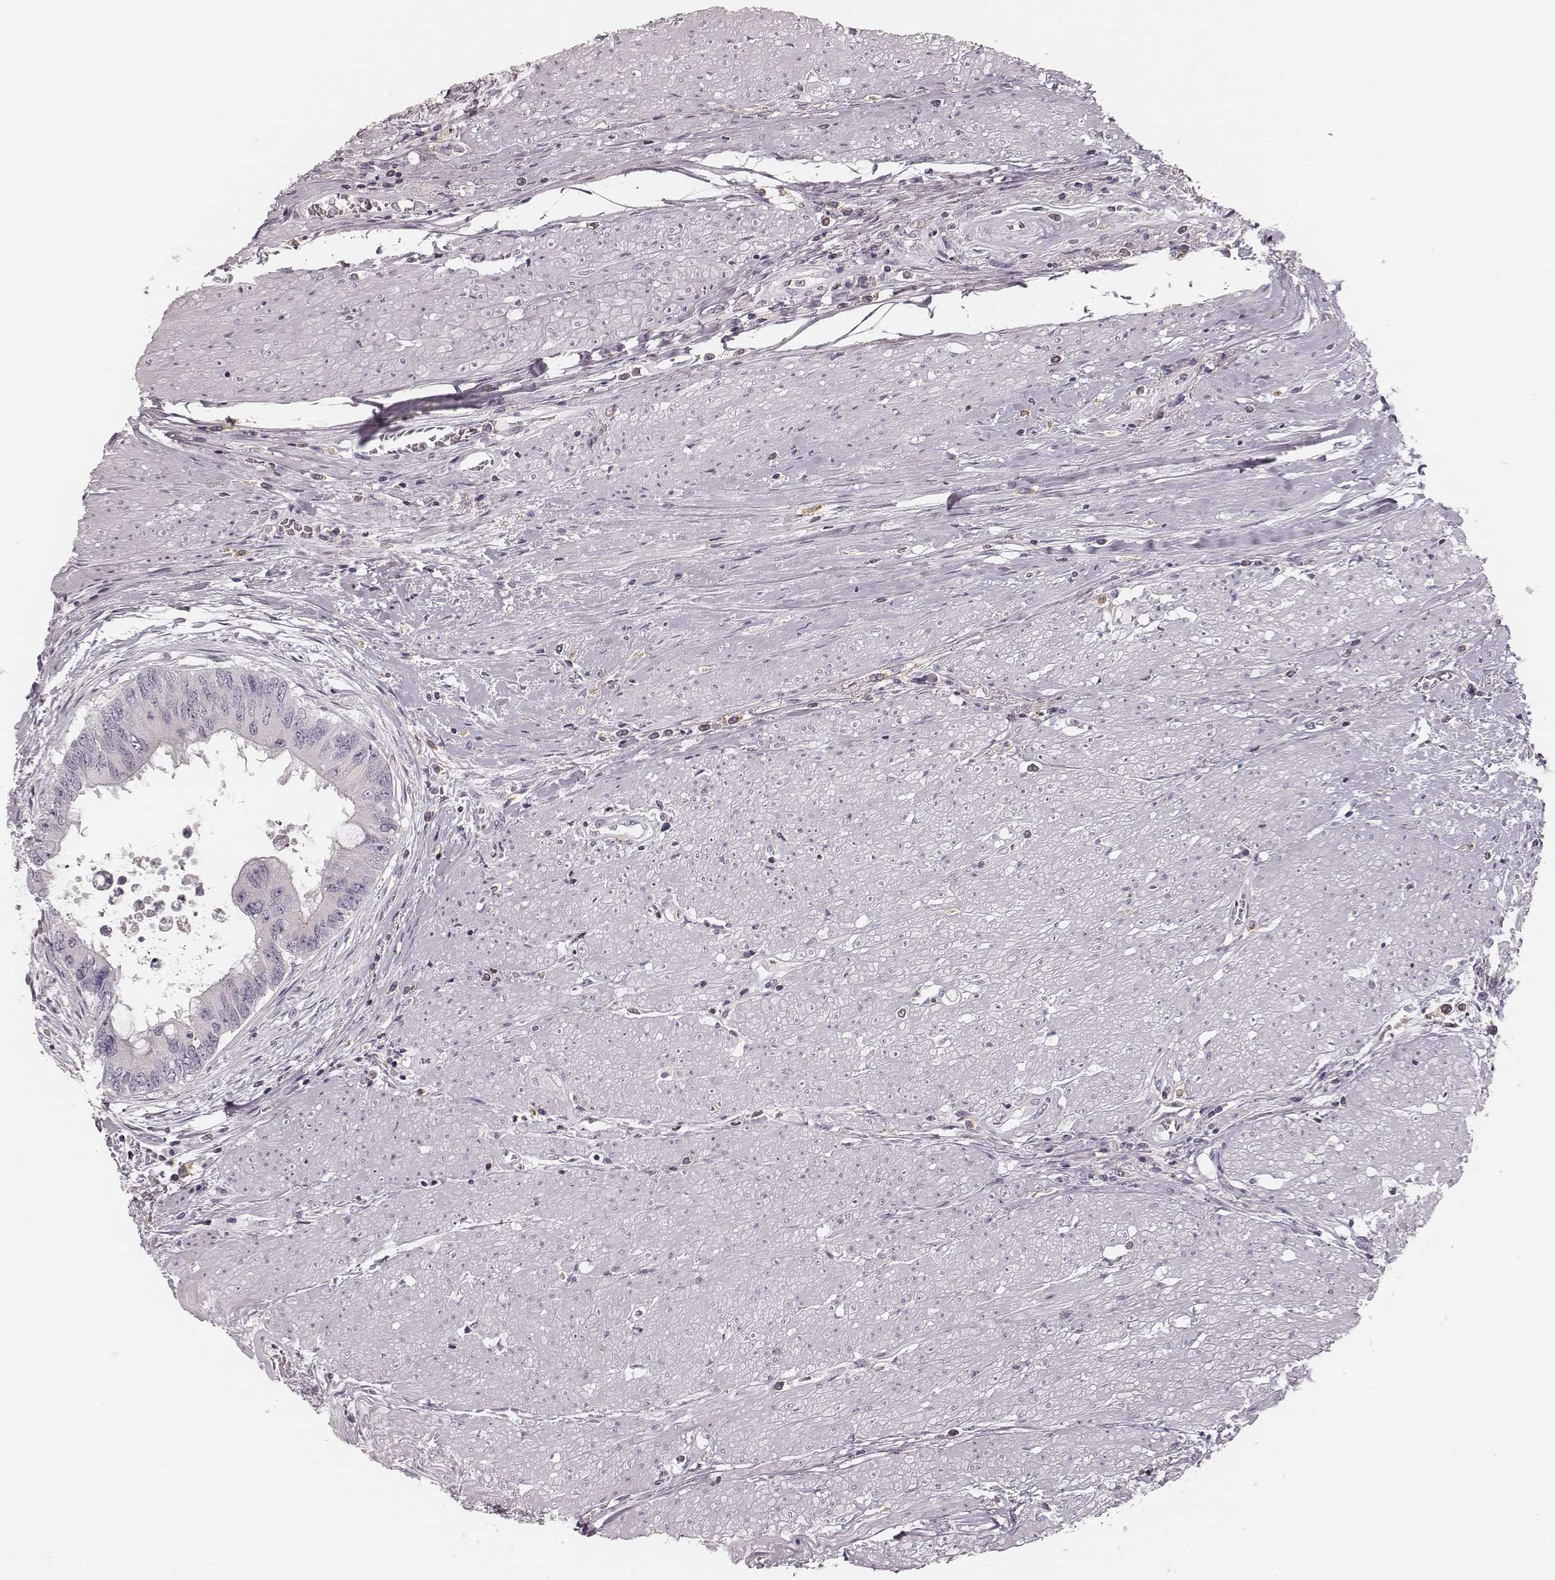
{"staining": {"intensity": "negative", "quantity": "none", "location": "none"}, "tissue": "colorectal cancer", "cell_type": "Tumor cells", "image_type": "cancer", "snomed": [{"axis": "morphology", "description": "Adenocarcinoma, NOS"}, {"axis": "topography", "description": "Rectum"}], "caption": "Immunohistochemistry of colorectal adenocarcinoma reveals no positivity in tumor cells. (Immunohistochemistry (ihc), brightfield microscopy, high magnification).", "gene": "MSX1", "patient": {"sex": "male", "age": 59}}